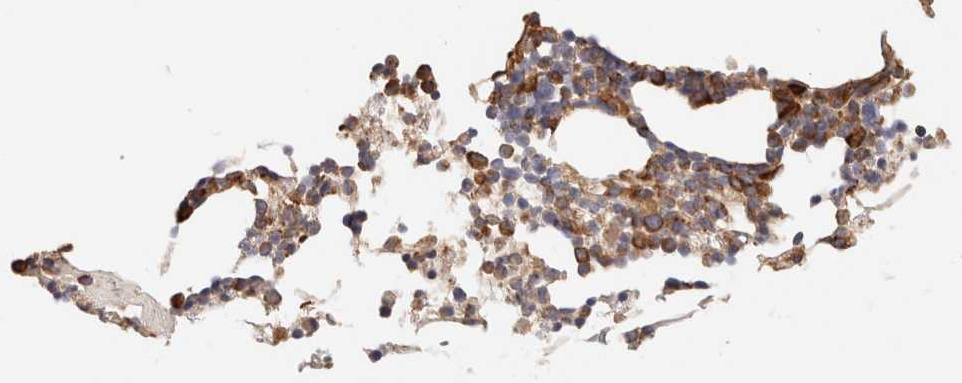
{"staining": {"intensity": "strong", "quantity": "25%-75%", "location": "cytoplasmic/membranous"}, "tissue": "bone marrow", "cell_type": "Hematopoietic cells", "image_type": "normal", "snomed": [{"axis": "morphology", "description": "Normal tissue, NOS"}, {"axis": "morphology", "description": "Inflammation, NOS"}, {"axis": "topography", "description": "Bone marrow"}], "caption": "IHC histopathology image of unremarkable bone marrow: bone marrow stained using IHC reveals high levels of strong protein expression localized specifically in the cytoplasmic/membranous of hematopoietic cells, appearing as a cytoplasmic/membranous brown color.", "gene": "FER", "patient": {"sex": "male", "age": 68}}